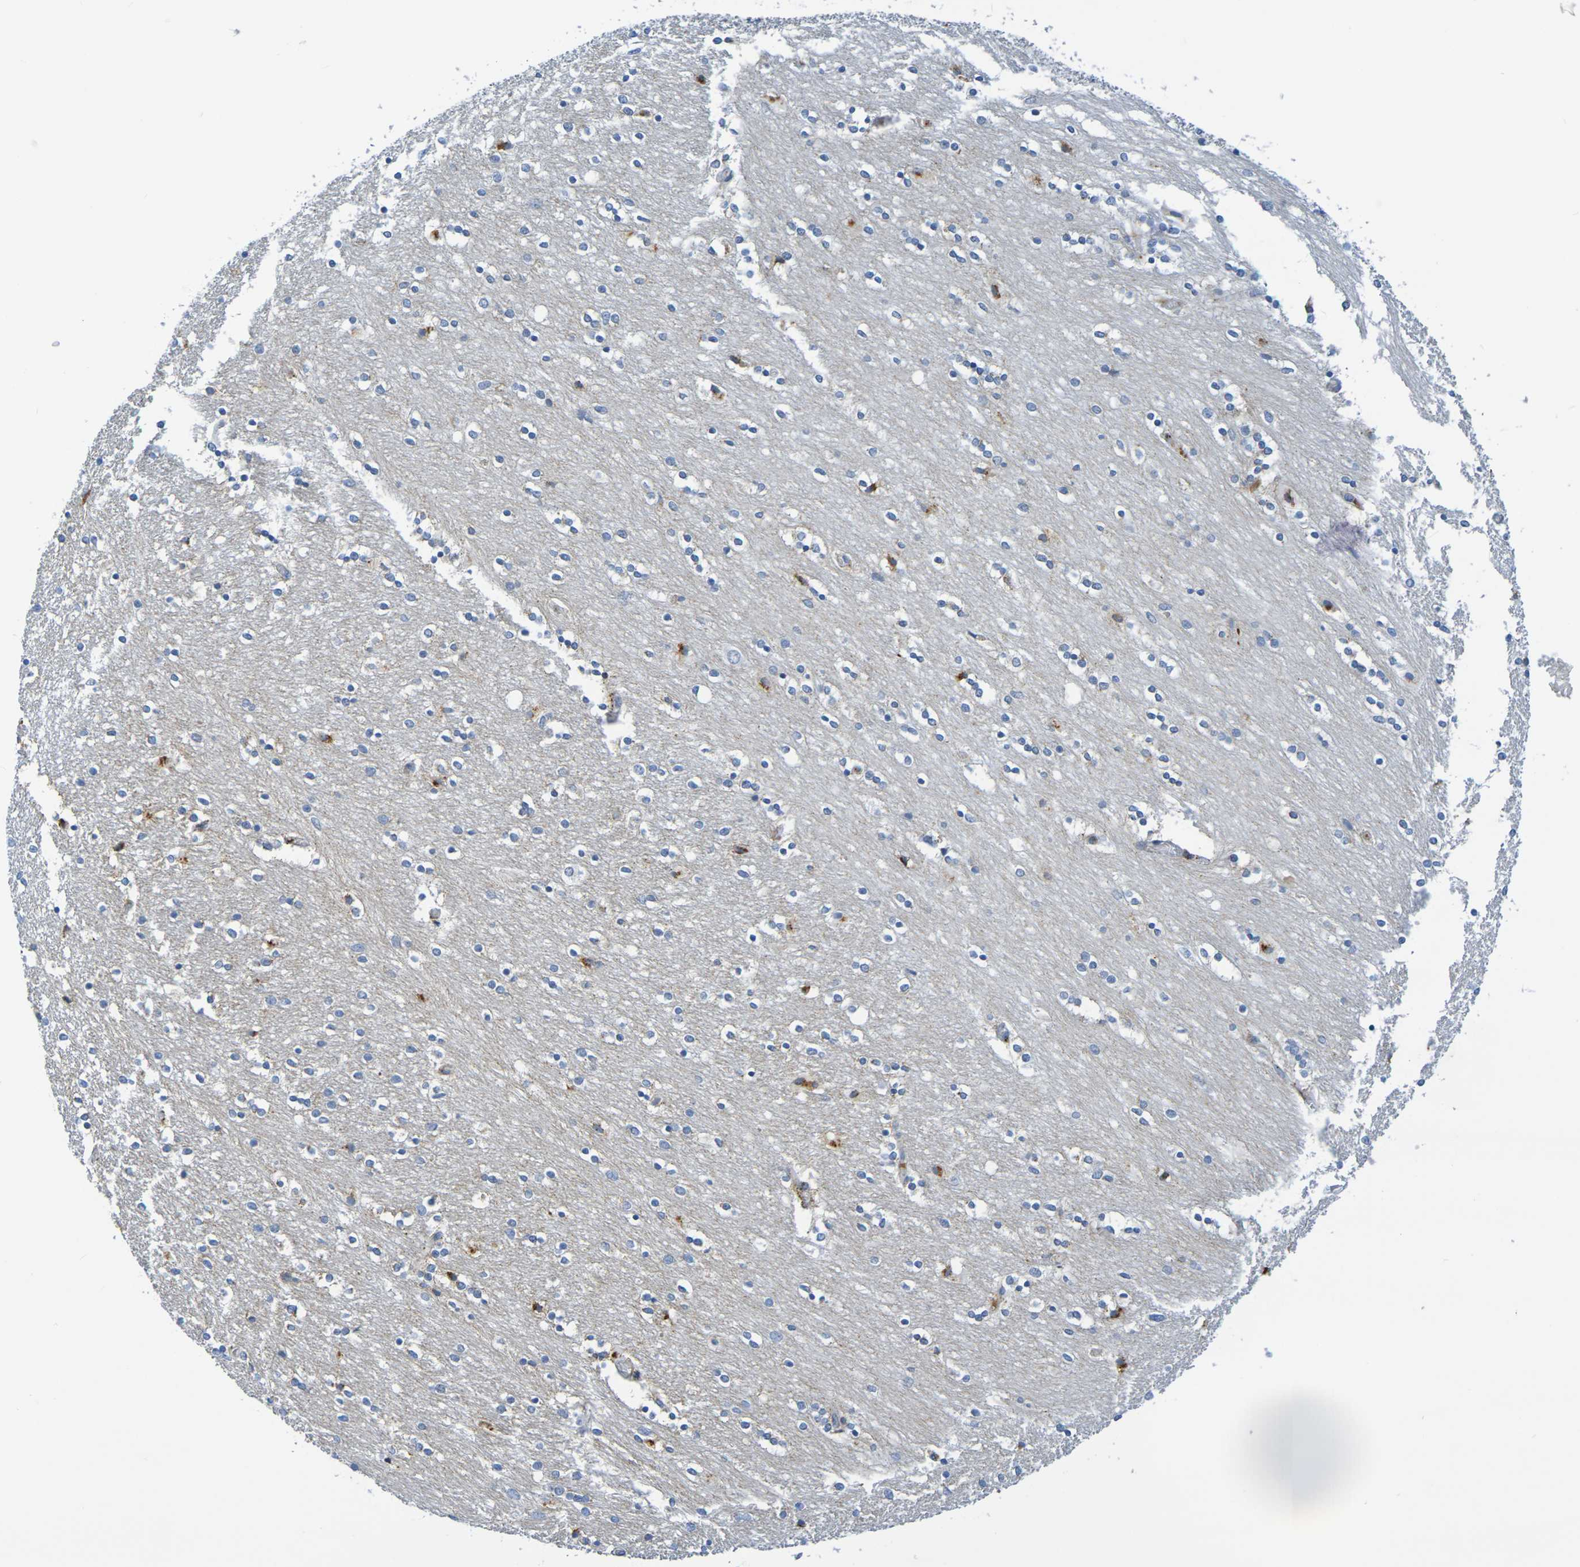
{"staining": {"intensity": "moderate", "quantity": "<25%", "location": "cytoplasmic/membranous"}, "tissue": "caudate", "cell_type": "Glial cells", "image_type": "normal", "snomed": [{"axis": "morphology", "description": "Normal tissue, NOS"}, {"axis": "topography", "description": "Lateral ventricle wall"}], "caption": "A brown stain highlights moderate cytoplasmic/membranous staining of a protein in glial cells of normal human caudate. (DAB (3,3'-diaminobenzidine) = brown stain, brightfield microscopy at high magnification).", "gene": "IL10", "patient": {"sex": "female", "age": 54}}